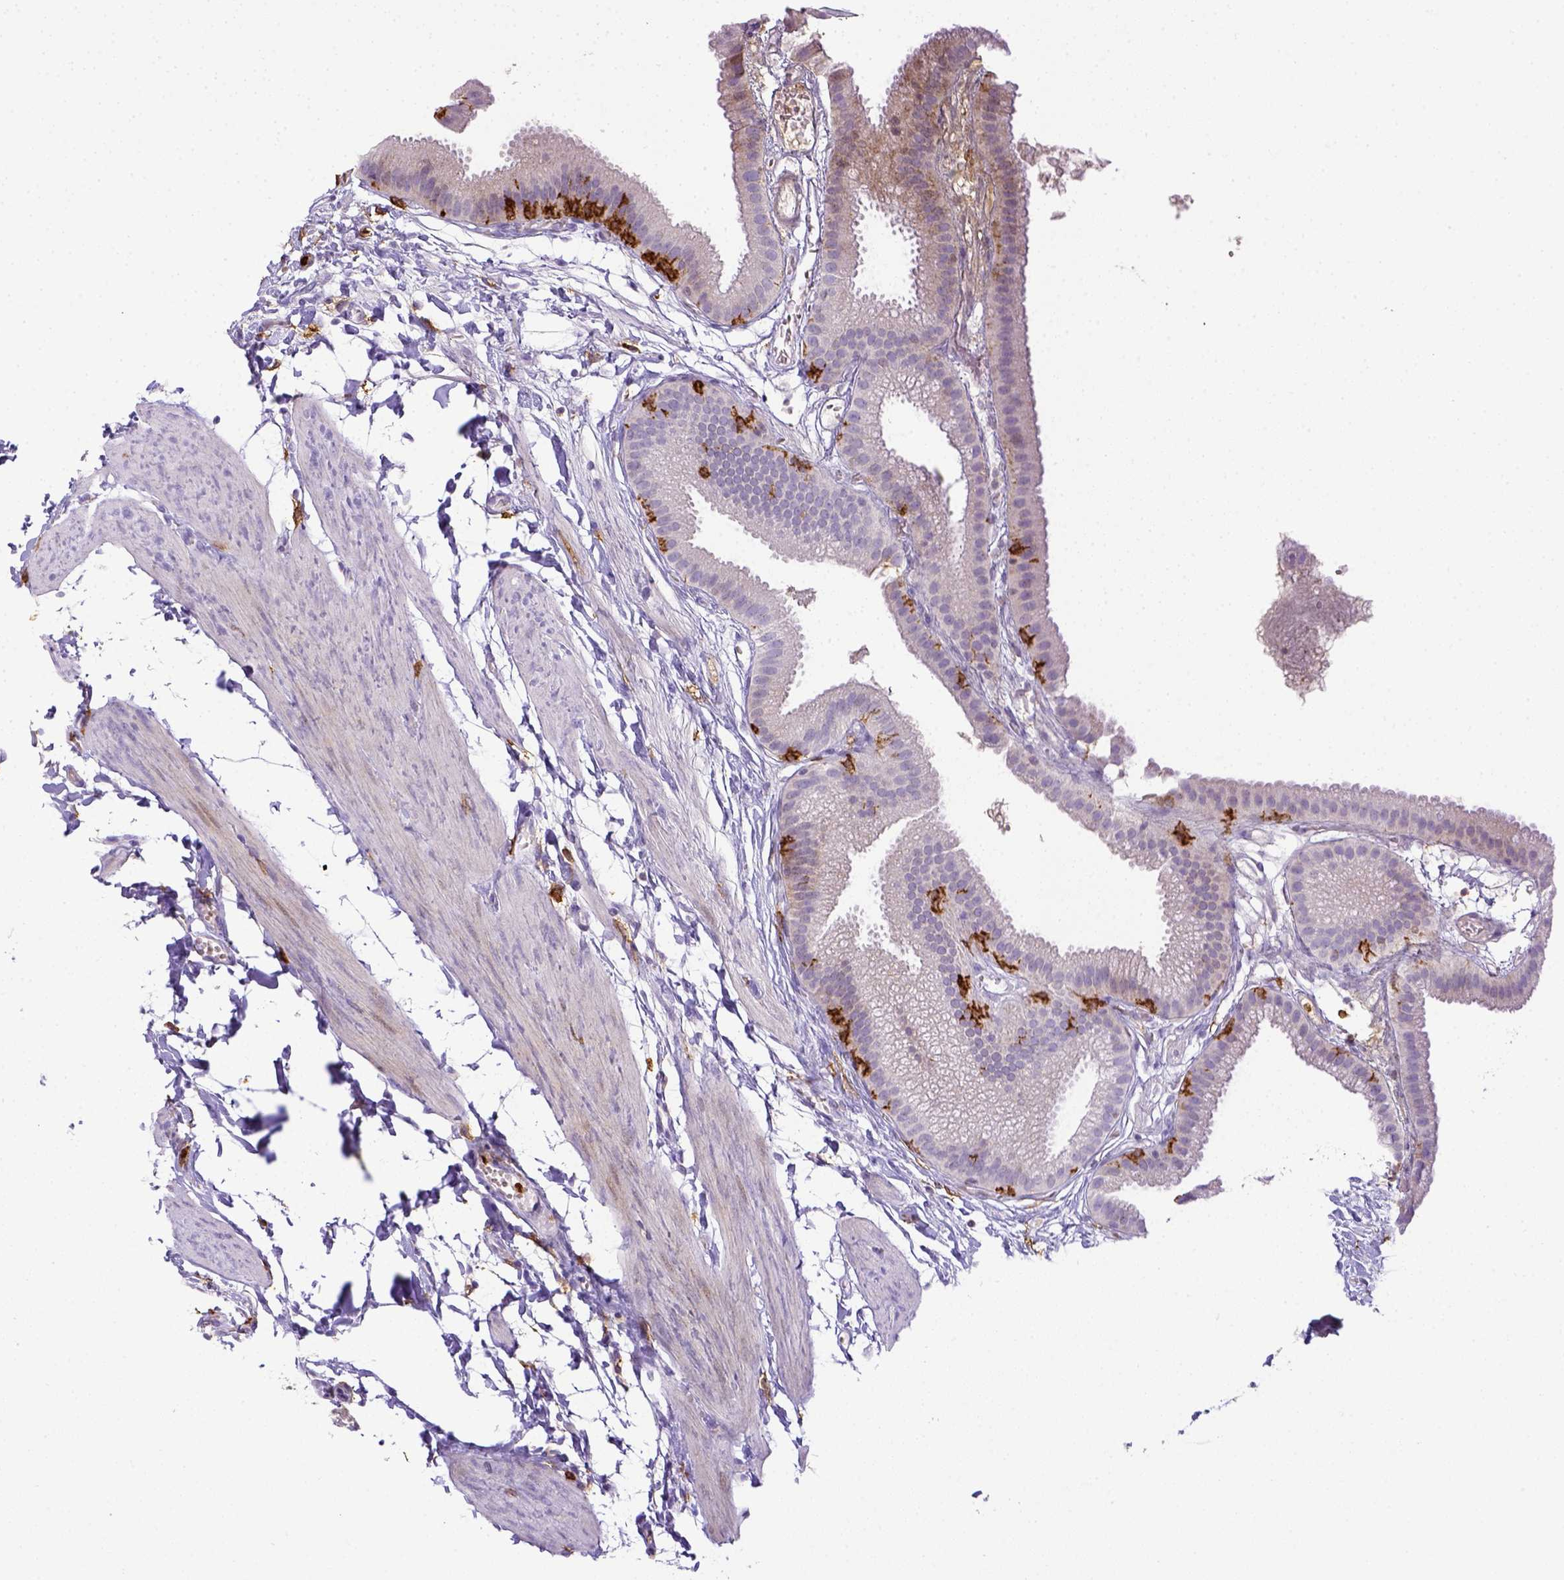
{"staining": {"intensity": "negative", "quantity": "none", "location": "none"}, "tissue": "gallbladder", "cell_type": "Glandular cells", "image_type": "normal", "snomed": [{"axis": "morphology", "description": "Normal tissue, NOS"}, {"axis": "topography", "description": "Gallbladder"}], "caption": "Immunohistochemical staining of benign human gallbladder demonstrates no significant positivity in glandular cells.", "gene": "ITGAM", "patient": {"sex": "female", "age": 63}}